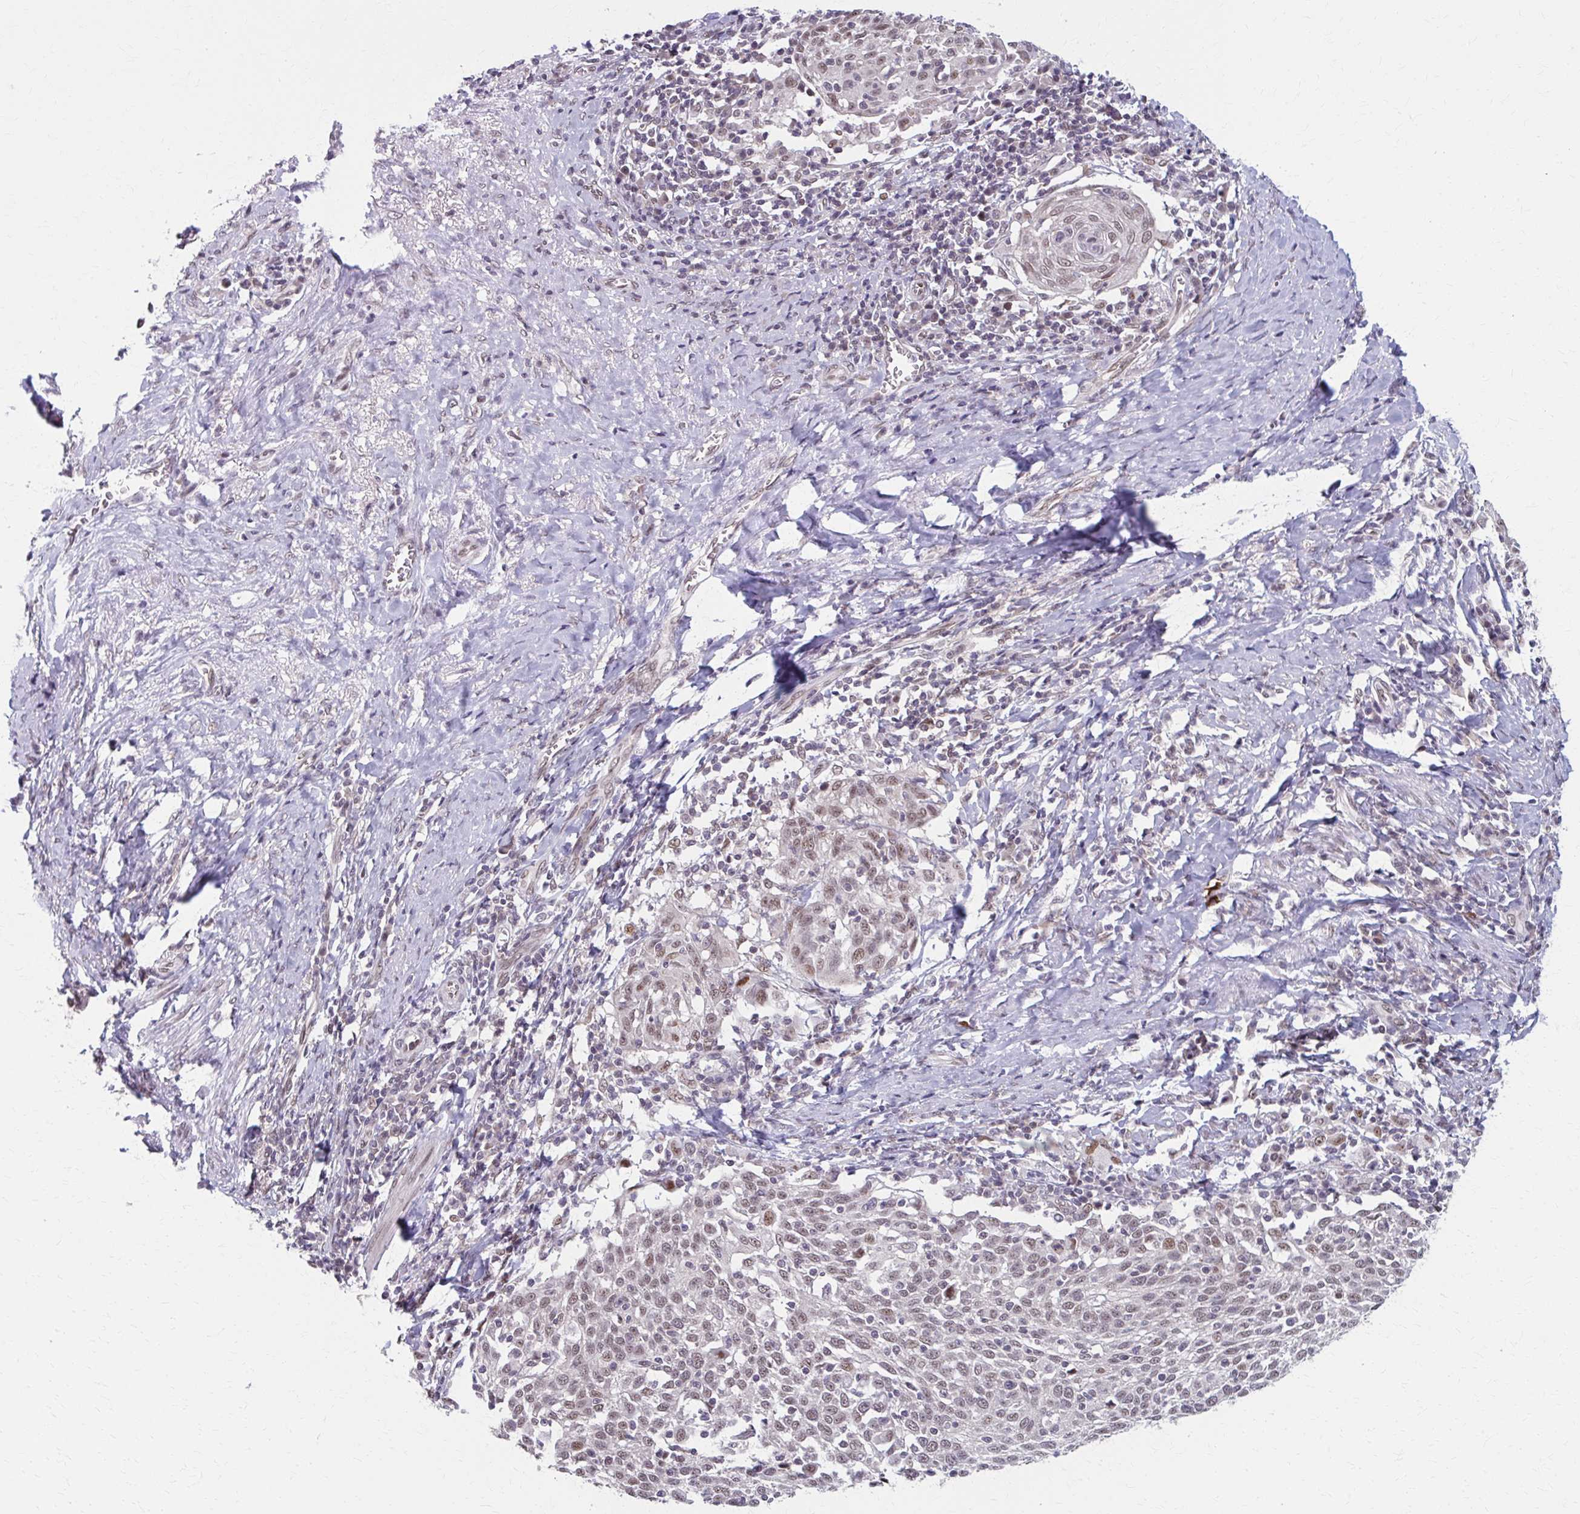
{"staining": {"intensity": "weak", "quantity": ">75%", "location": "nuclear"}, "tissue": "cervical cancer", "cell_type": "Tumor cells", "image_type": "cancer", "snomed": [{"axis": "morphology", "description": "Squamous cell carcinoma, NOS"}, {"axis": "topography", "description": "Cervix"}], "caption": "Immunohistochemistry (IHC) staining of cervical cancer, which displays low levels of weak nuclear positivity in about >75% of tumor cells indicating weak nuclear protein staining. The staining was performed using DAB (brown) for protein detection and nuclei were counterstained in hematoxylin (blue).", "gene": "SETBP1", "patient": {"sex": "female", "age": 52}}